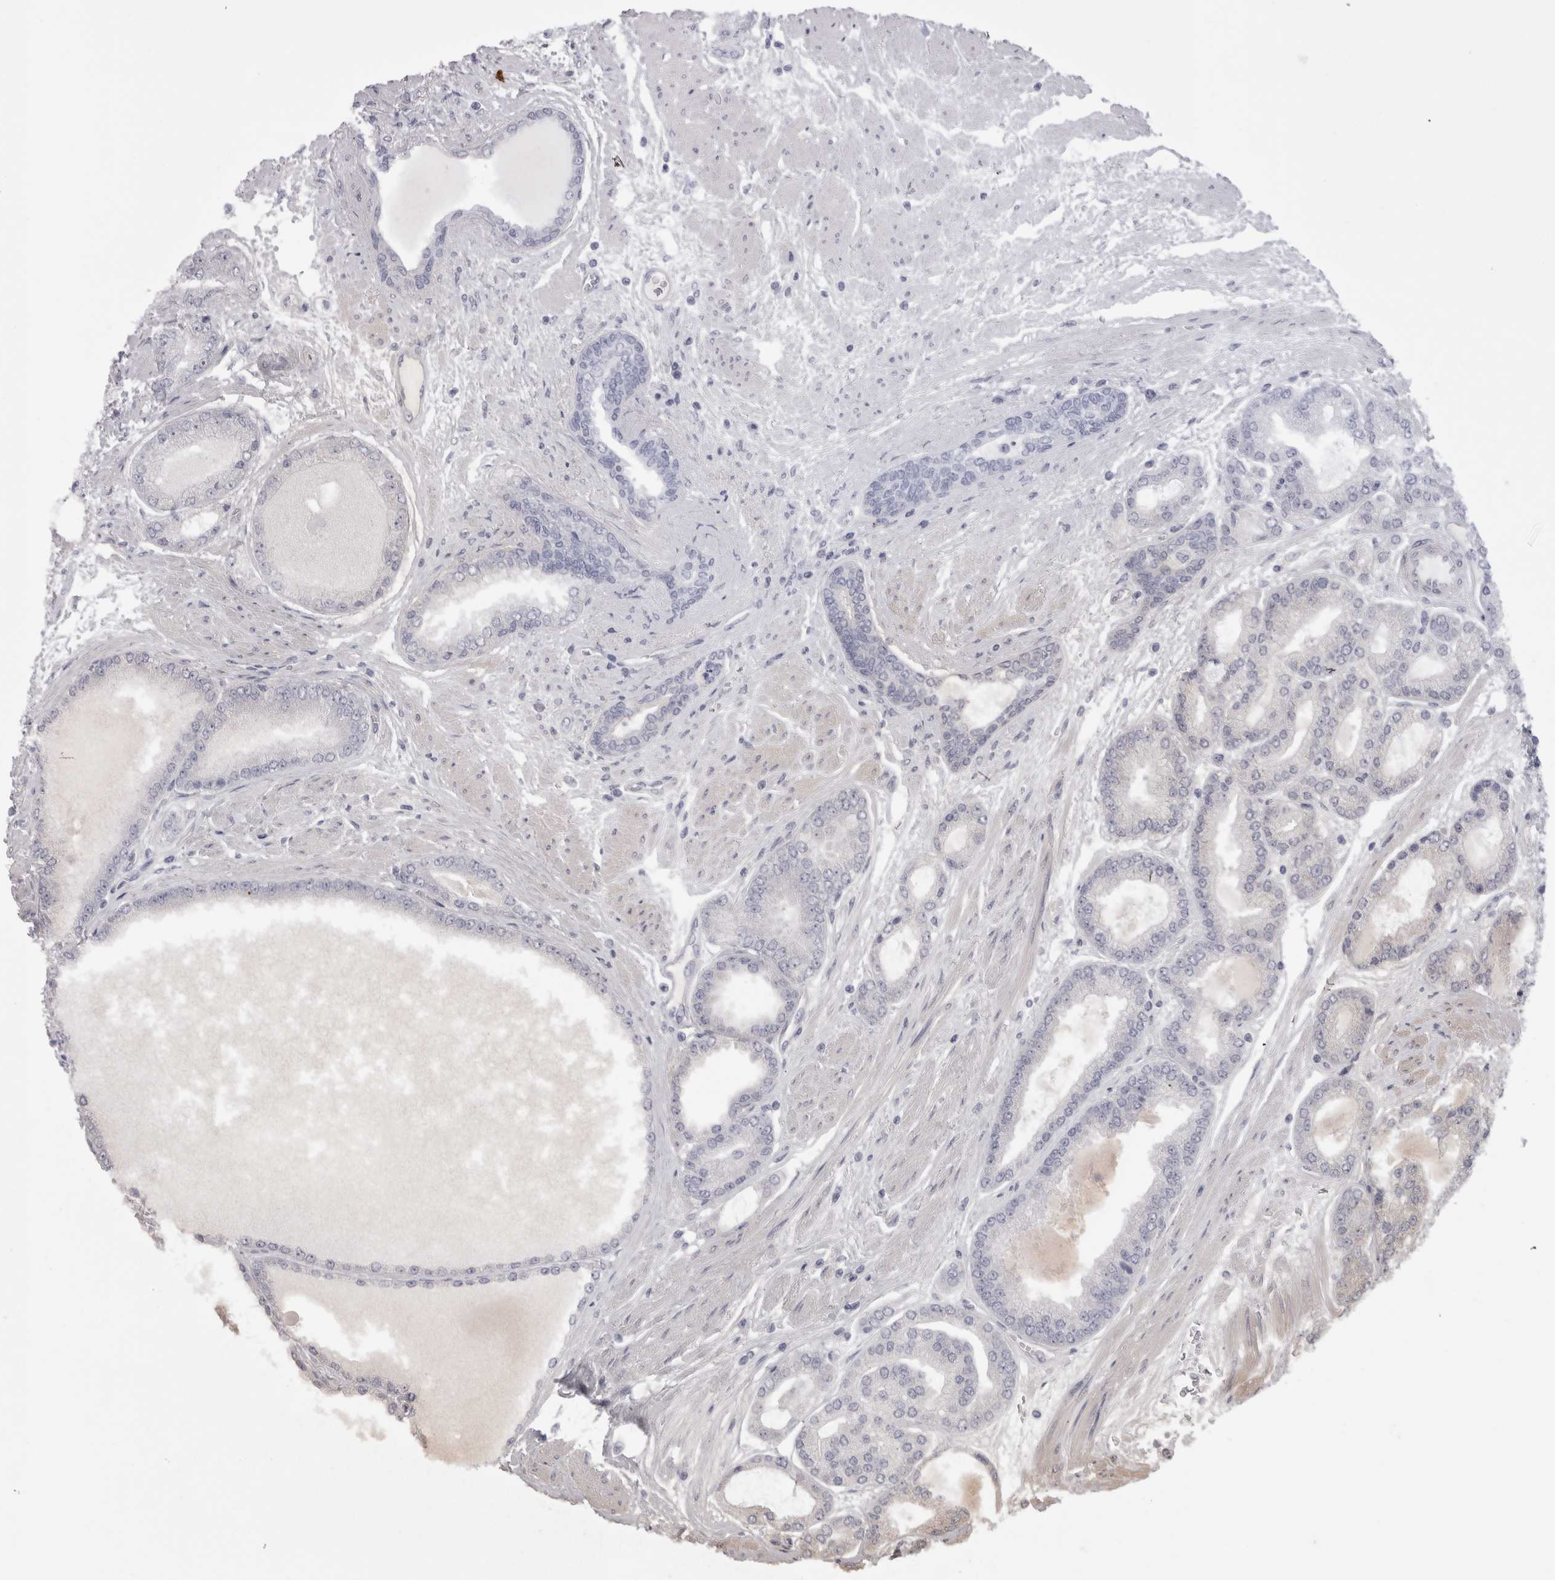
{"staining": {"intensity": "negative", "quantity": "none", "location": "none"}, "tissue": "prostate cancer", "cell_type": "Tumor cells", "image_type": "cancer", "snomed": [{"axis": "morphology", "description": "Adenocarcinoma, High grade"}, {"axis": "topography", "description": "Prostate"}], "caption": "The histopathology image shows no staining of tumor cells in prostate cancer (high-grade adenocarcinoma).", "gene": "SAA4", "patient": {"sex": "male", "age": 59}}